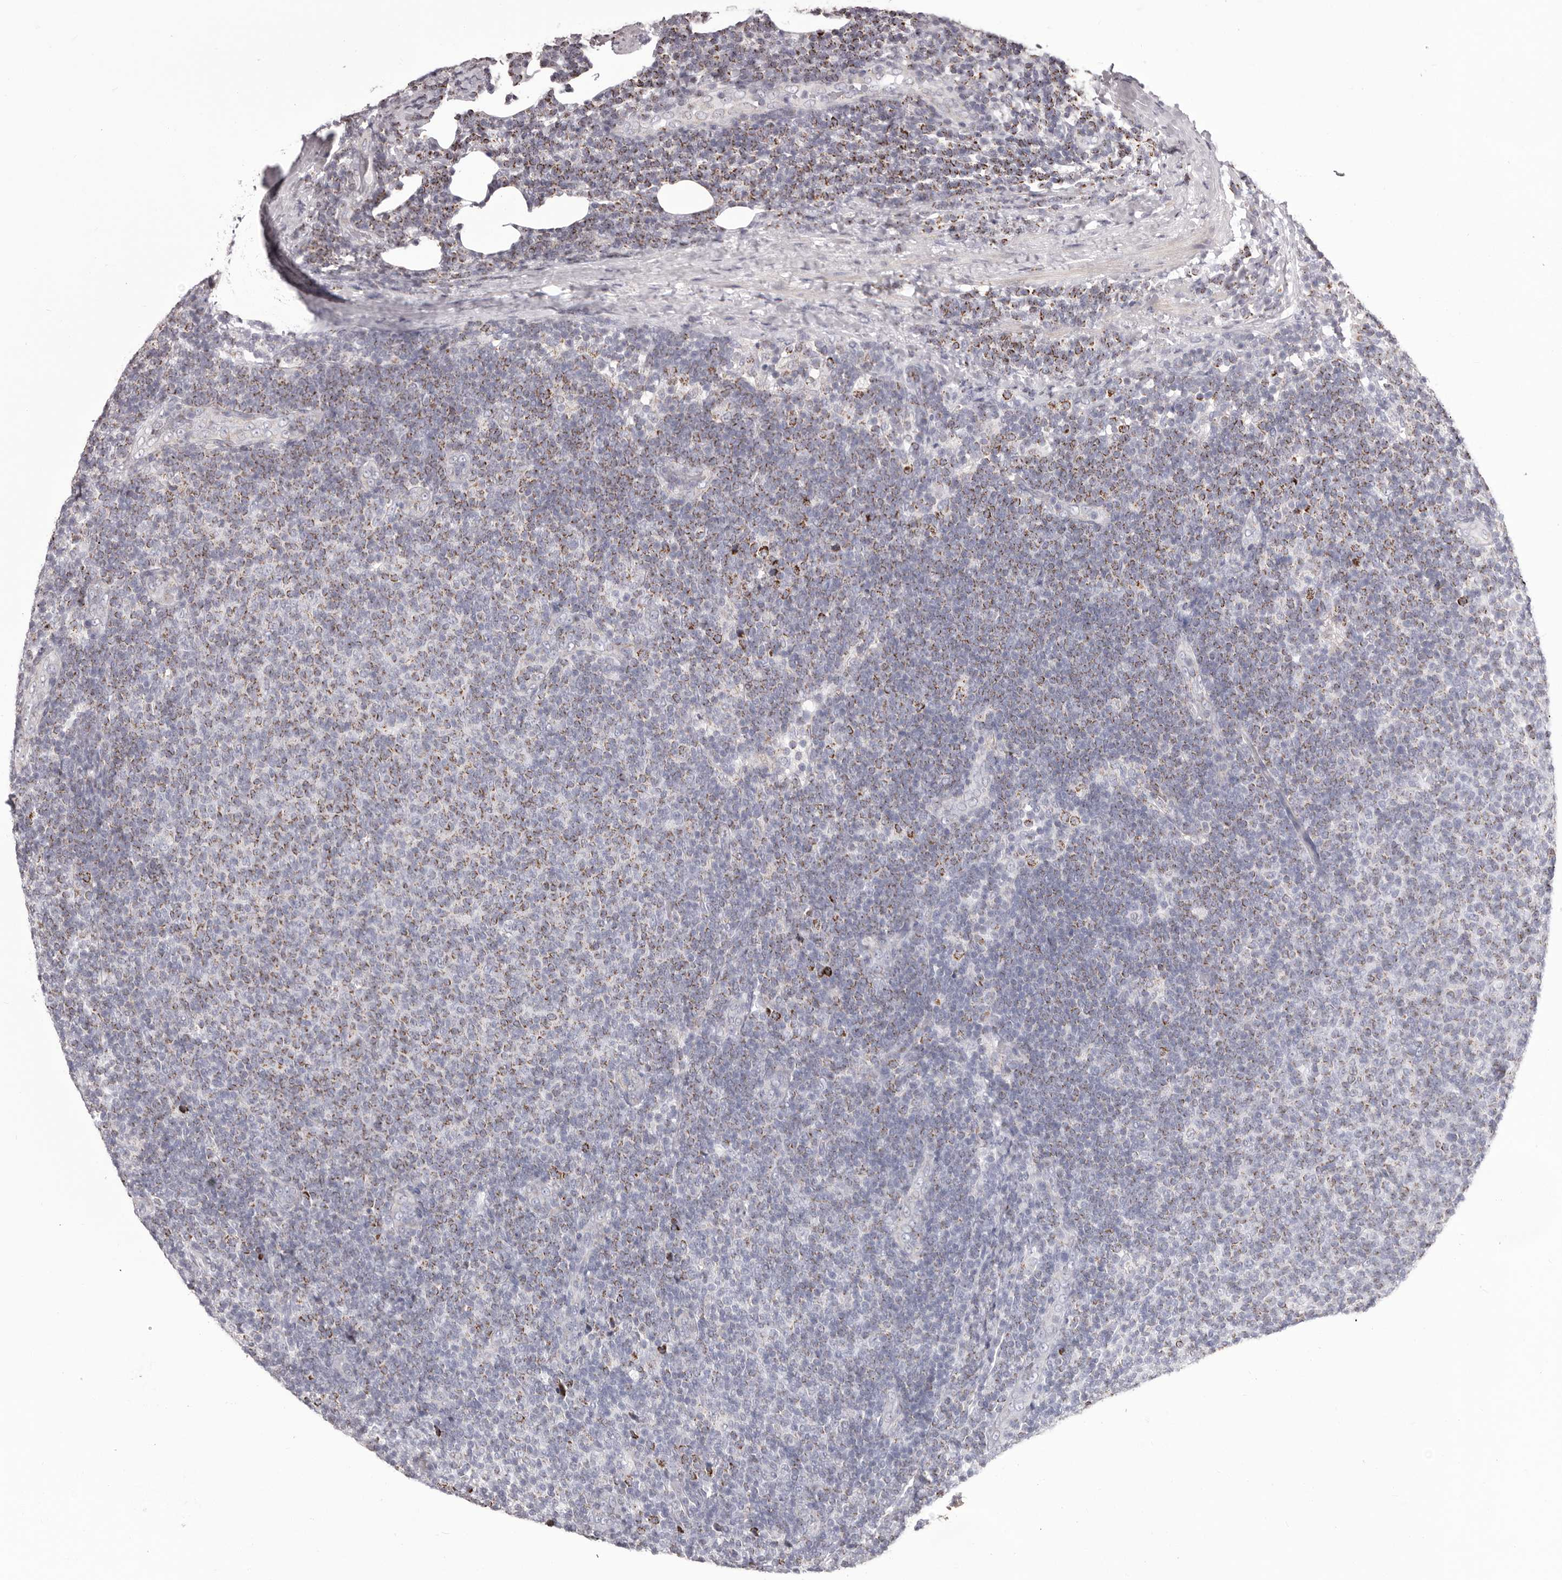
{"staining": {"intensity": "moderate", "quantity": "<25%", "location": "cytoplasmic/membranous"}, "tissue": "lymphoma", "cell_type": "Tumor cells", "image_type": "cancer", "snomed": [{"axis": "morphology", "description": "Malignant lymphoma, non-Hodgkin's type, Low grade"}, {"axis": "topography", "description": "Lymph node"}], "caption": "Malignant lymphoma, non-Hodgkin's type (low-grade) stained for a protein (brown) shows moderate cytoplasmic/membranous positive expression in about <25% of tumor cells.", "gene": "PRMT2", "patient": {"sex": "male", "age": 66}}